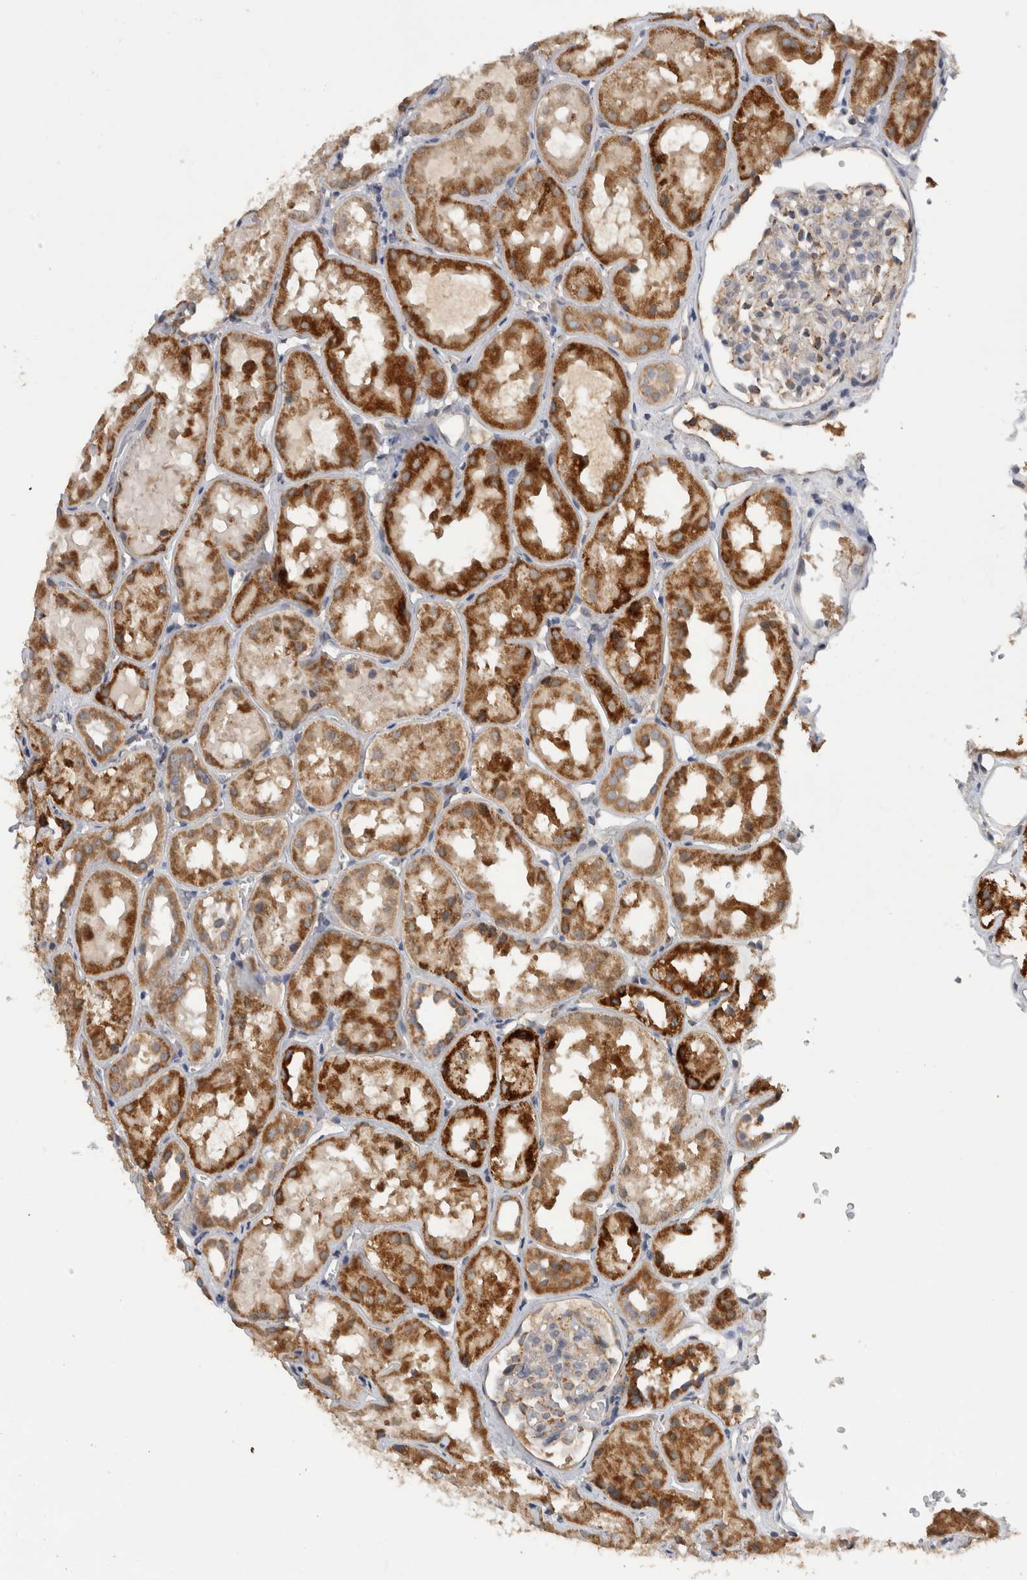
{"staining": {"intensity": "moderate", "quantity": "<25%", "location": "cytoplasmic/membranous"}, "tissue": "kidney", "cell_type": "Cells in glomeruli", "image_type": "normal", "snomed": [{"axis": "morphology", "description": "Normal tissue, NOS"}, {"axis": "topography", "description": "Kidney"}], "caption": "DAB (3,3'-diaminobenzidine) immunohistochemical staining of unremarkable kidney shows moderate cytoplasmic/membranous protein staining in approximately <25% of cells in glomeruli.", "gene": "DYRK2", "patient": {"sex": "male", "age": 16}}